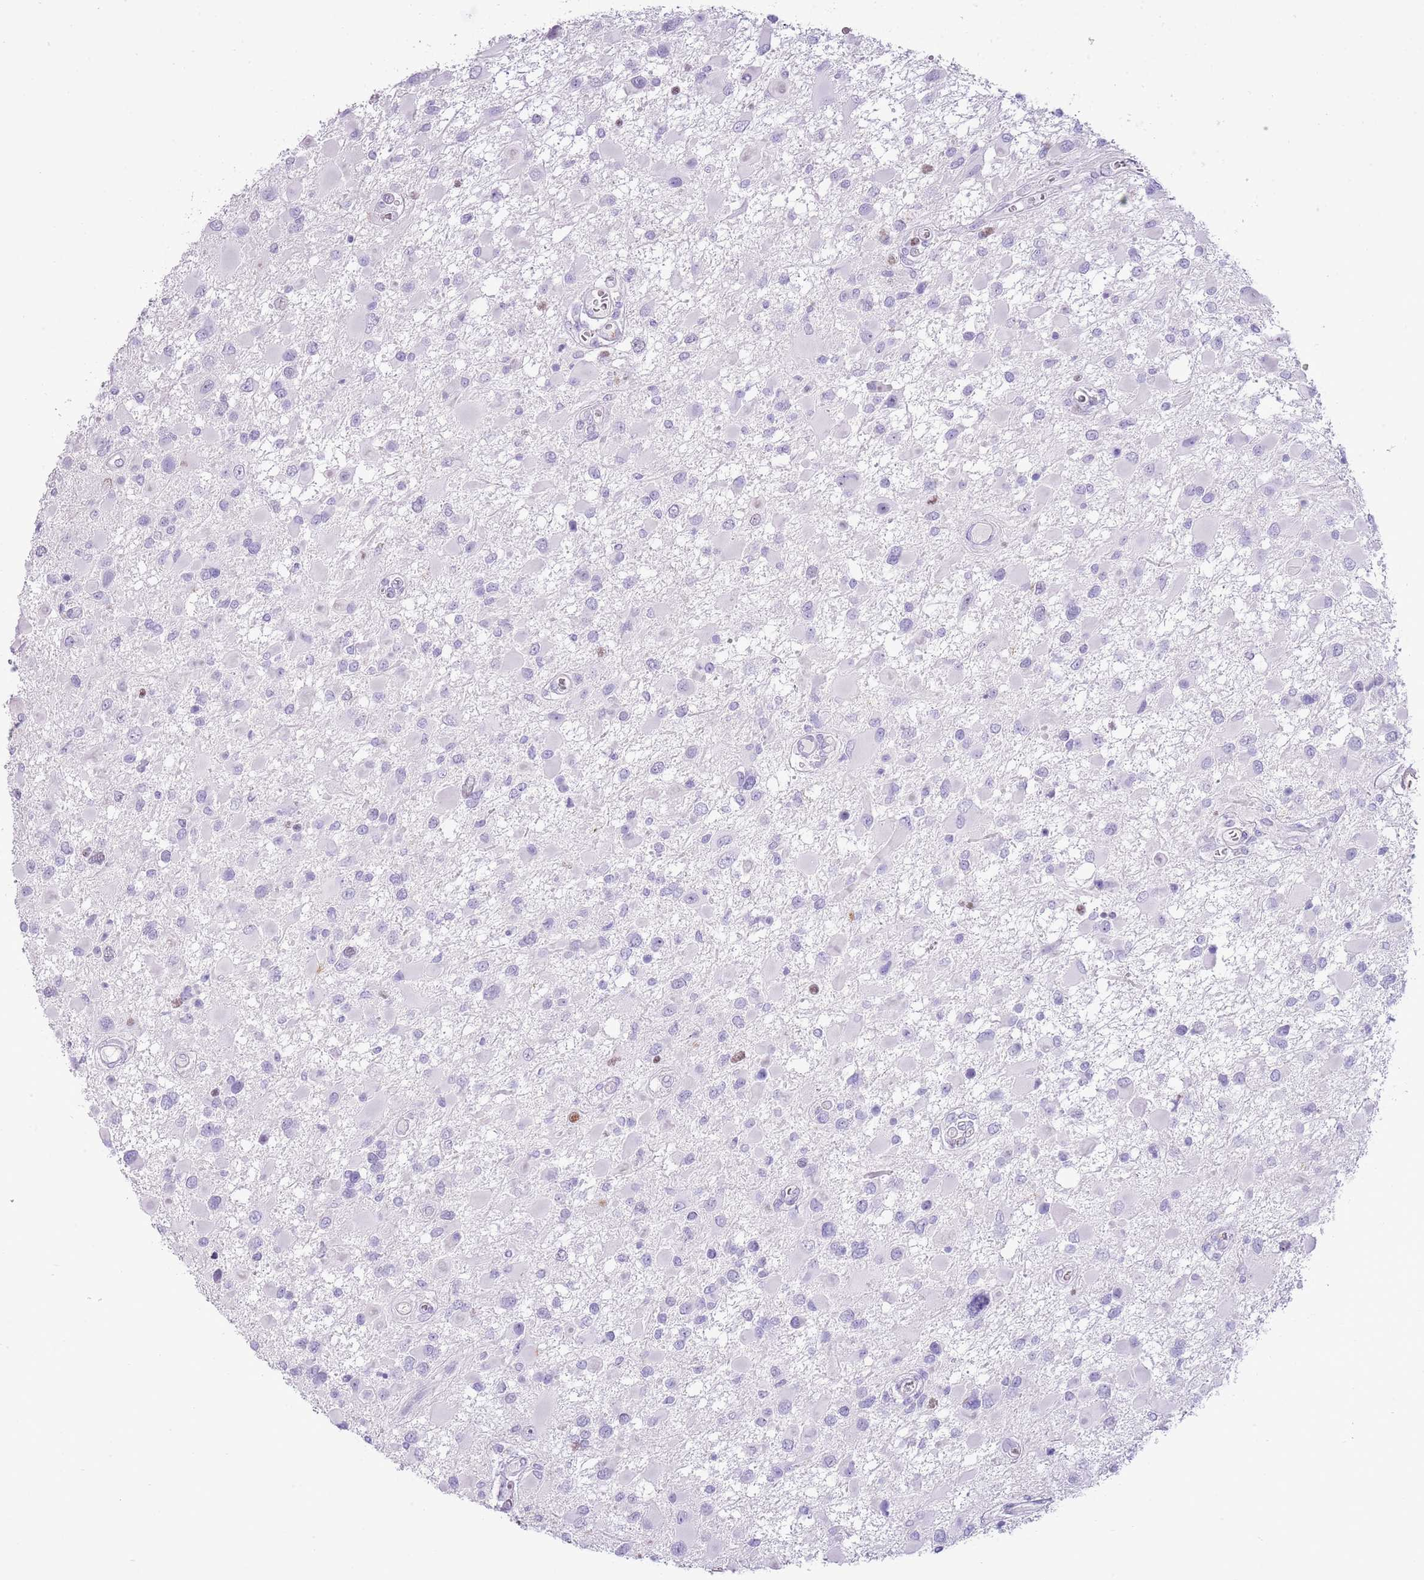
{"staining": {"intensity": "negative", "quantity": "none", "location": "none"}, "tissue": "glioma", "cell_type": "Tumor cells", "image_type": "cancer", "snomed": [{"axis": "morphology", "description": "Glioma, malignant, High grade"}, {"axis": "topography", "description": "Brain"}], "caption": "Tumor cells are negative for protein expression in human glioma. (DAB immunohistochemistry (IHC), high magnification).", "gene": "BCL11B", "patient": {"sex": "male", "age": 53}}